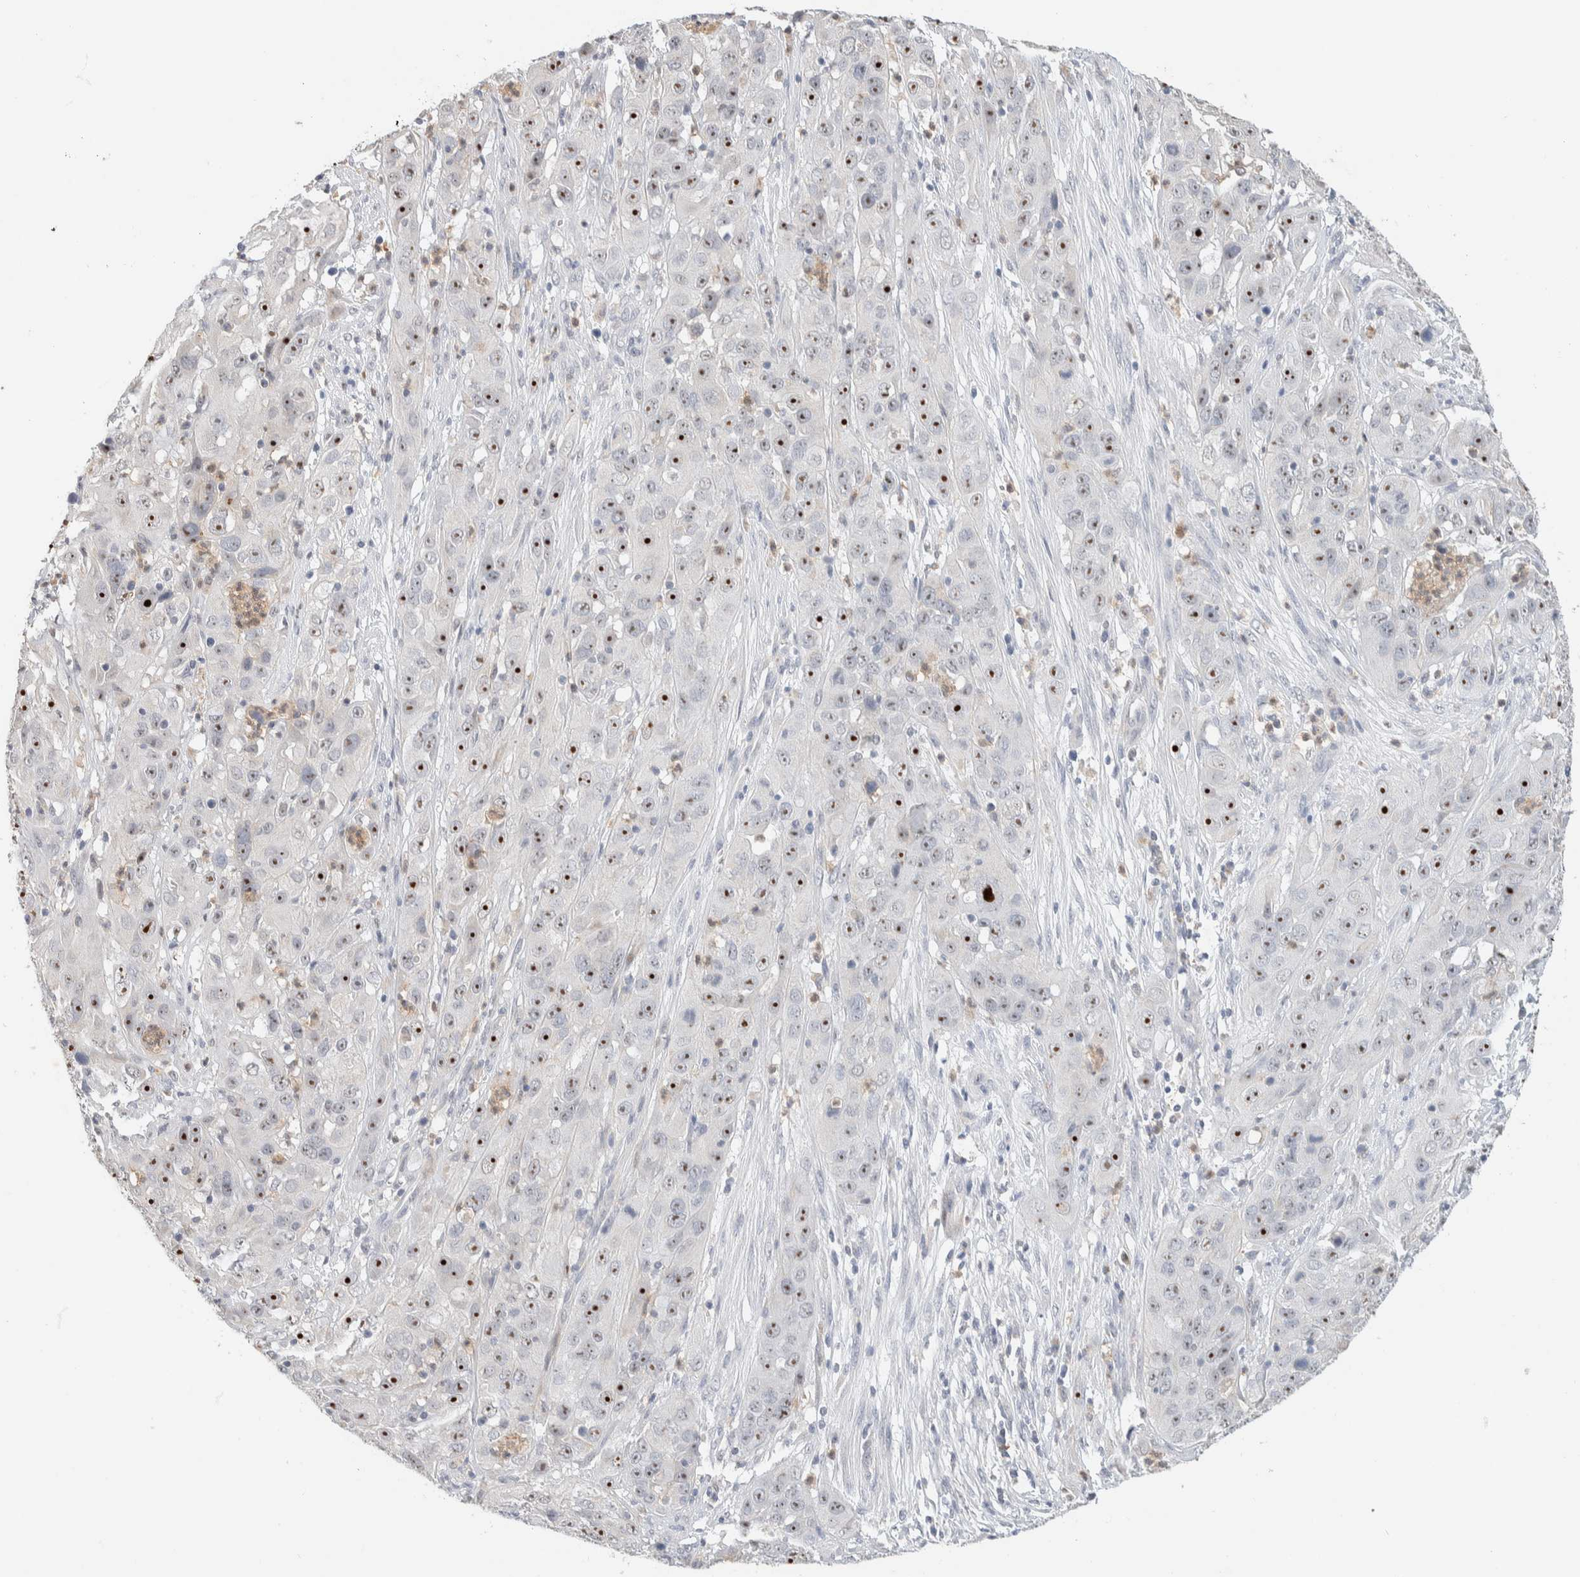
{"staining": {"intensity": "strong", "quantity": ">75%", "location": "nuclear"}, "tissue": "cervical cancer", "cell_type": "Tumor cells", "image_type": "cancer", "snomed": [{"axis": "morphology", "description": "Squamous cell carcinoma, NOS"}, {"axis": "topography", "description": "Cervix"}], "caption": "Immunohistochemistry staining of cervical cancer (squamous cell carcinoma), which exhibits high levels of strong nuclear staining in about >75% of tumor cells indicating strong nuclear protein staining. The staining was performed using DAB (3,3'-diaminobenzidine) (brown) for protein detection and nuclei were counterstained in hematoxylin (blue).", "gene": "HDHD3", "patient": {"sex": "female", "age": 32}}